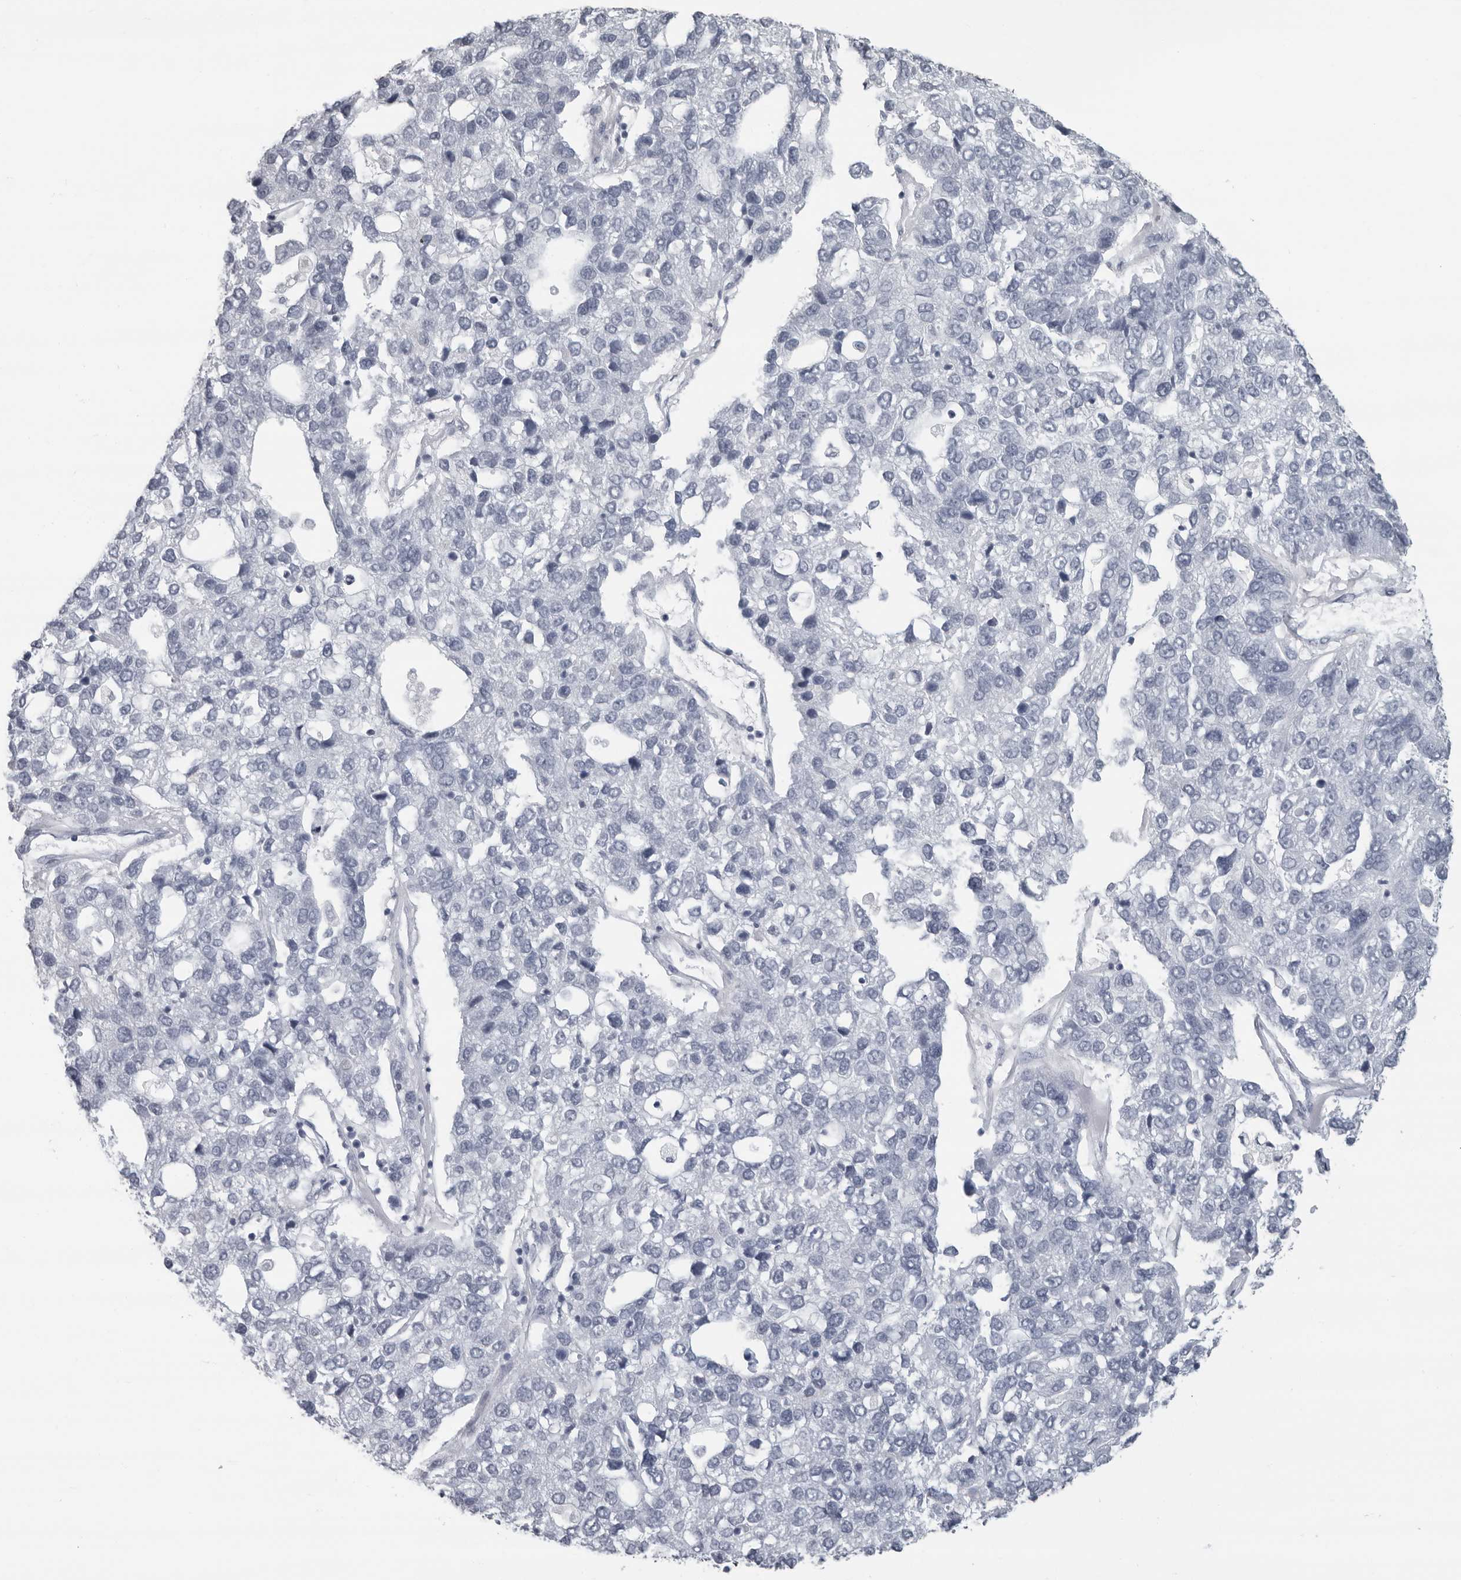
{"staining": {"intensity": "negative", "quantity": "none", "location": "none"}, "tissue": "pancreatic cancer", "cell_type": "Tumor cells", "image_type": "cancer", "snomed": [{"axis": "morphology", "description": "Adenocarcinoma, NOS"}, {"axis": "topography", "description": "Pancreas"}], "caption": "This is a micrograph of IHC staining of pancreatic adenocarcinoma, which shows no staining in tumor cells.", "gene": "OPLAH", "patient": {"sex": "female", "age": 61}}